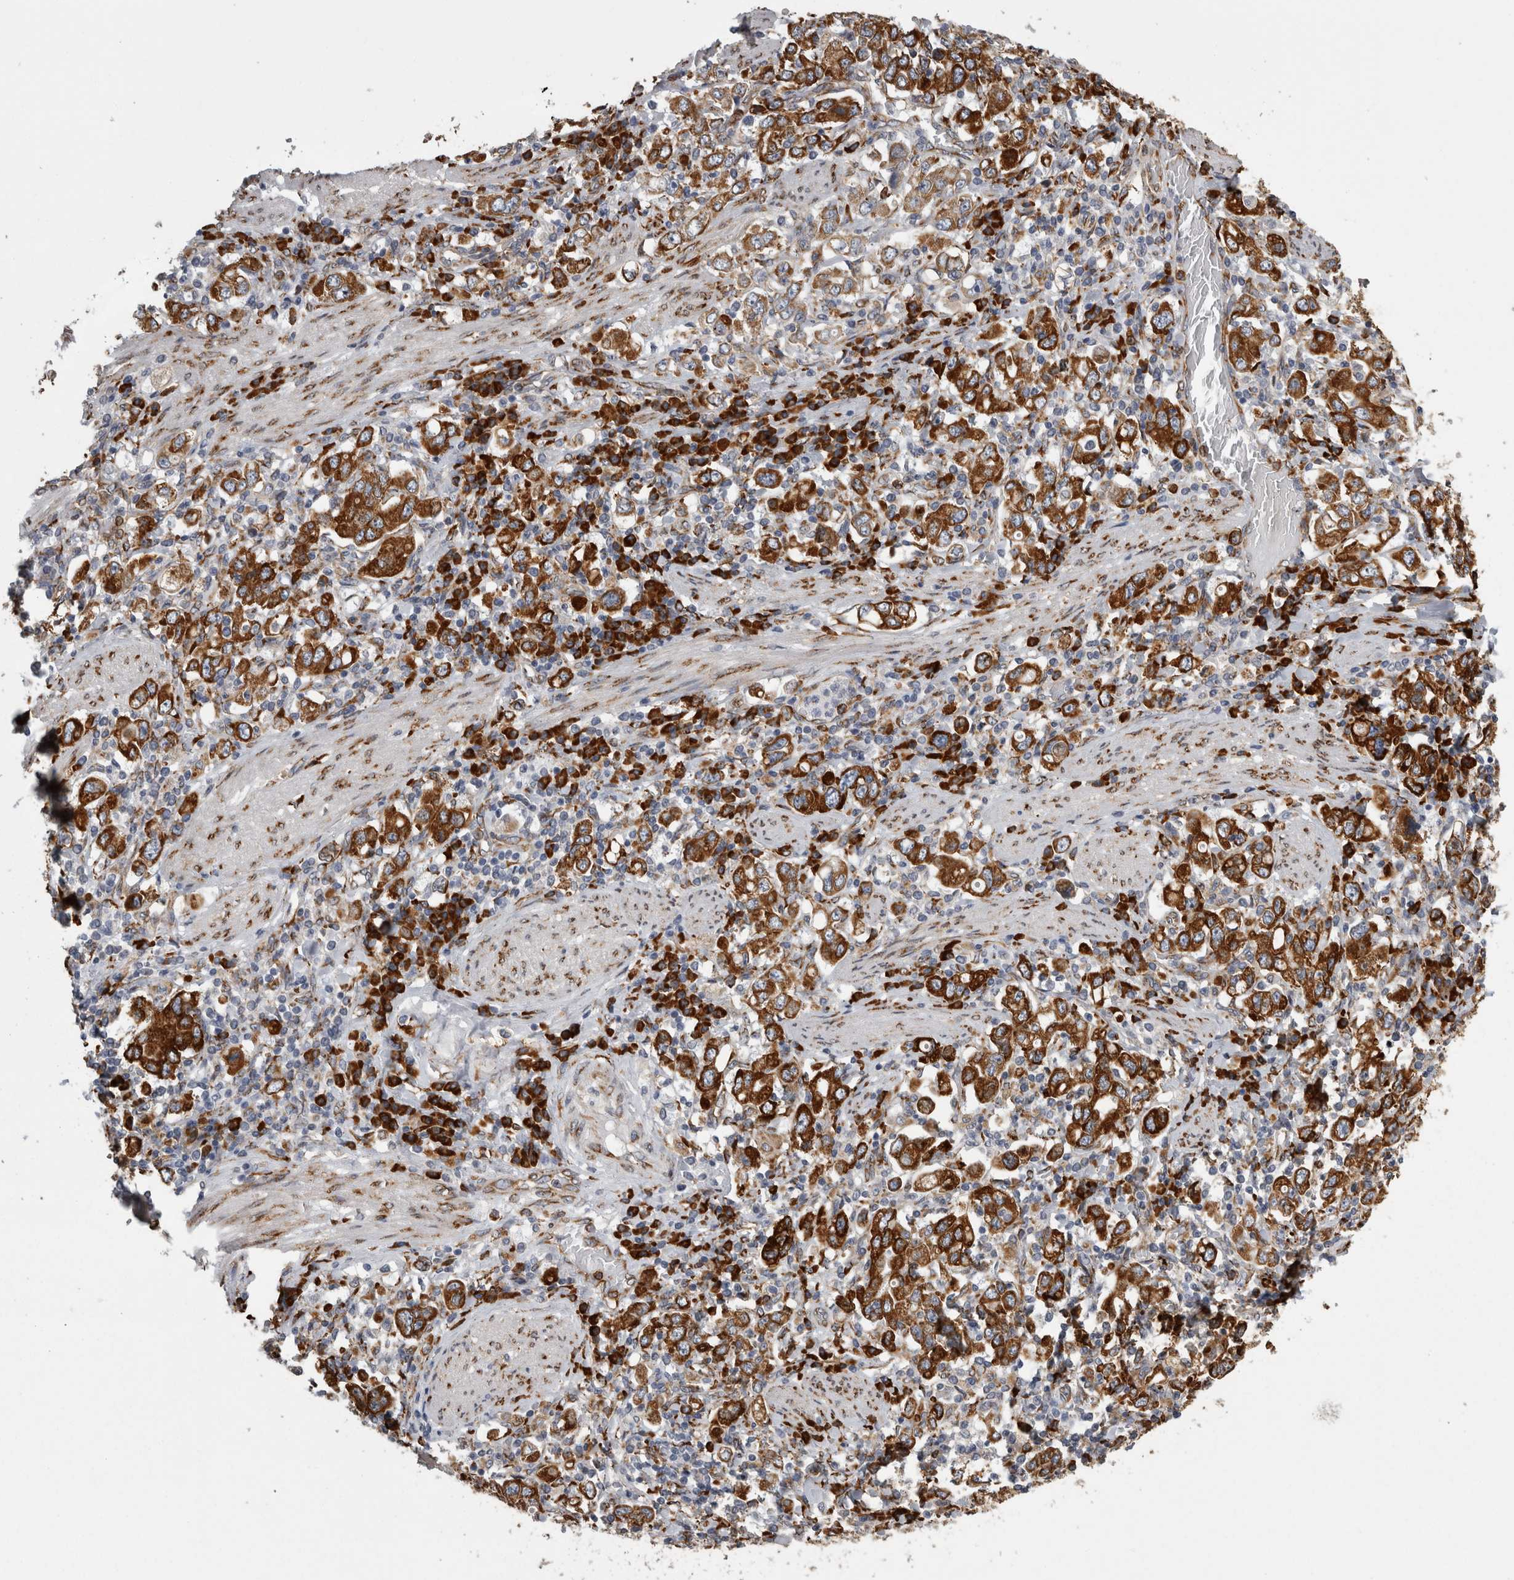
{"staining": {"intensity": "strong", "quantity": ">75%", "location": "cytoplasmic/membranous"}, "tissue": "stomach cancer", "cell_type": "Tumor cells", "image_type": "cancer", "snomed": [{"axis": "morphology", "description": "Adenocarcinoma, NOS"}, {"axis": "topography", "description": "Stomach, upper"}], "caption": "Strong cytoplasmic/membranous expression is identified in approximately >75% of tumor cells in adenocarcinoma (stomach).", "gene": "FHIP2B", "patient": {"sex": "male", "age": 62}}